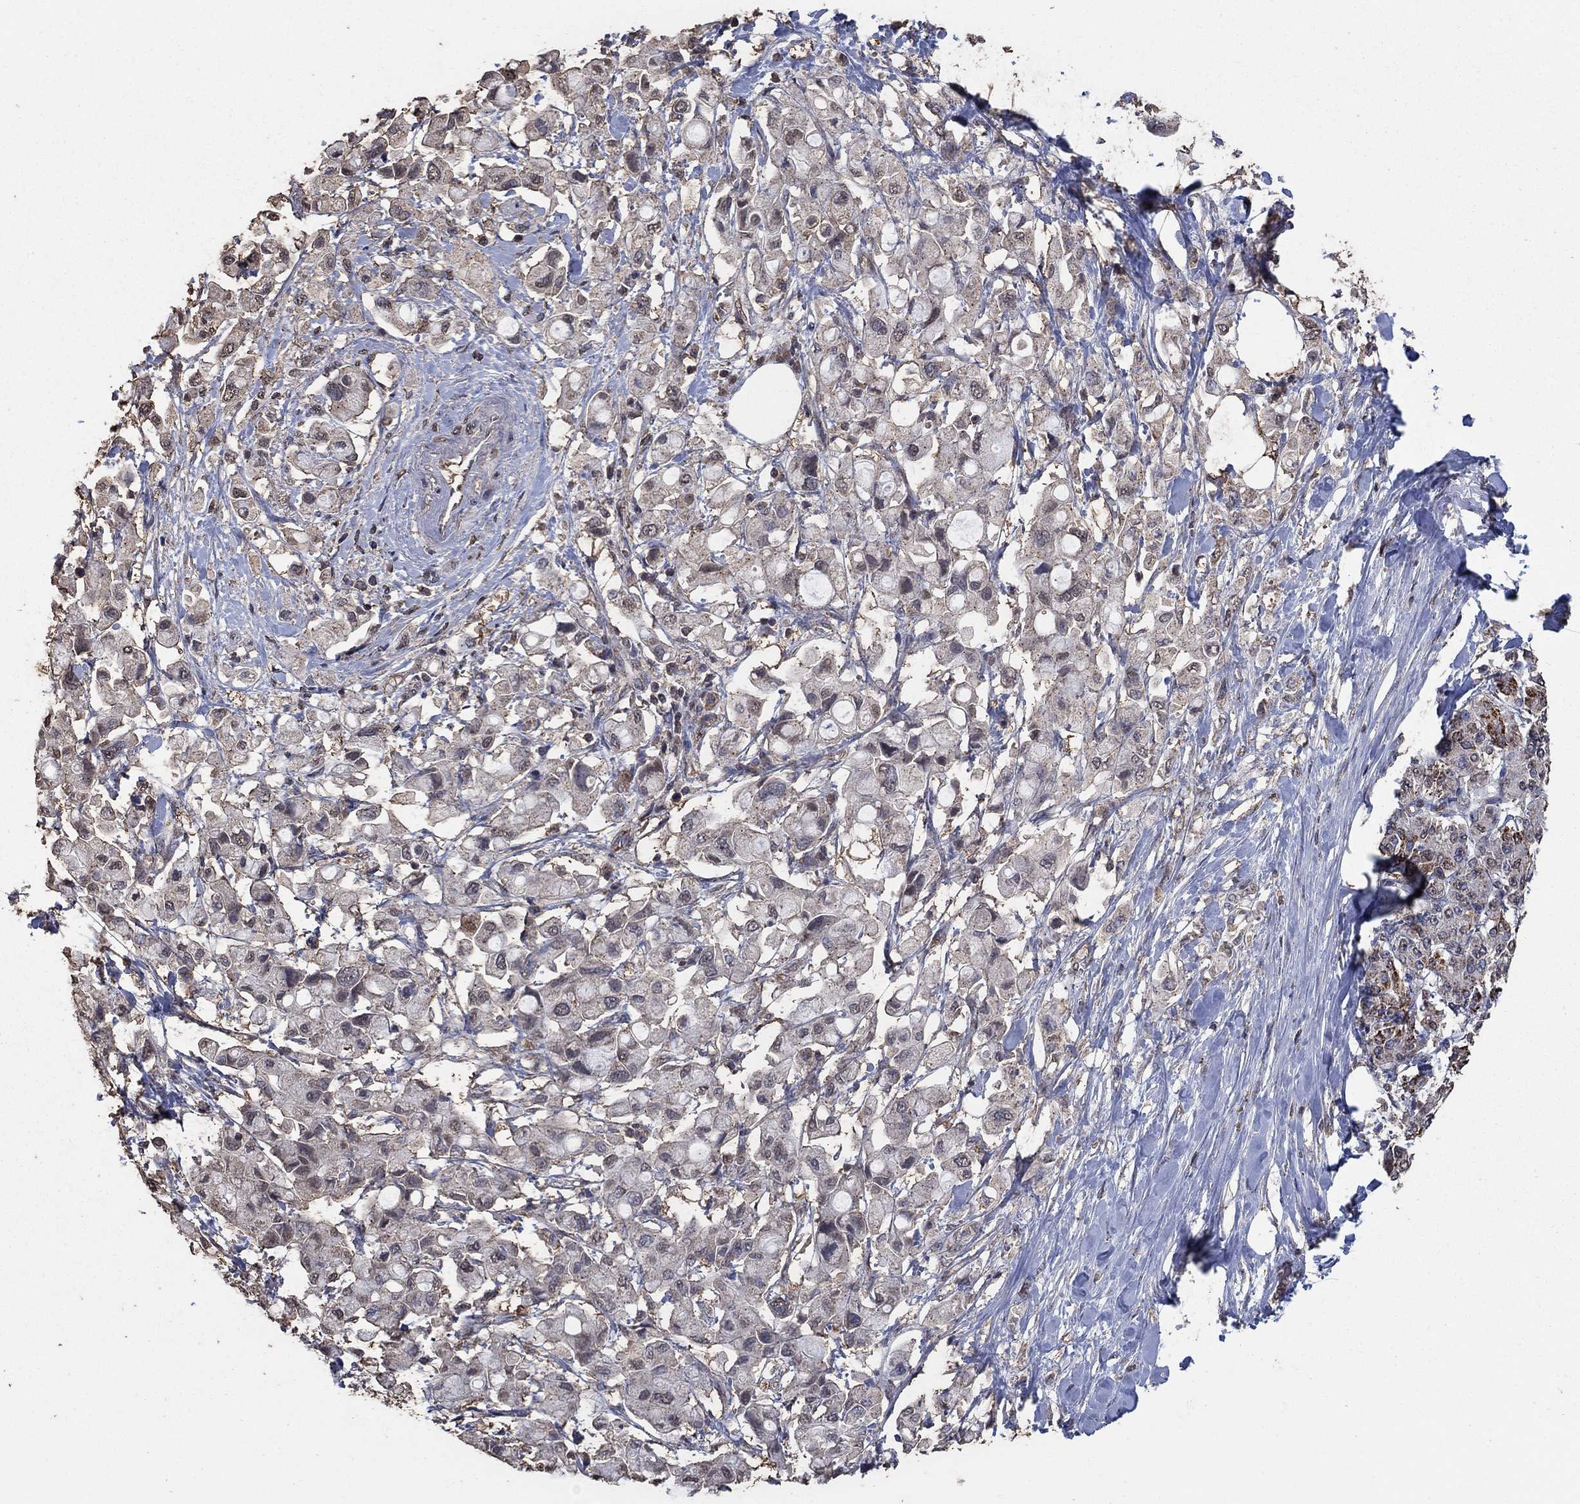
{"staining": {"intensity": "weak", "quantity": "25%-75%", "location": "cytoplasmic/membranous"}, "tissue": "pancreatic cancer", "cell_type": "Tumor cells", "image_type": "cancer", "snomed": [{"axis": "morphology", "description": "Adenocarcinoma, NOS"}, {"axis": "topography", "description": "Pancreas"}], "caption": "Immunohistochemical staining of human pancreatic cancer (adenocarcinoma) displays low levels of weak cytoplasmic/membranous expression in approximately 25%-75% of tumor cells. The staining was performed using DAB (3,3'-diaminobenzidine), with brown indicating positive protein expression. Nuclei are stained blue with hematoxylin.", "gene": "MRPS24", "patient": {"sex": "female", "age": 56}}